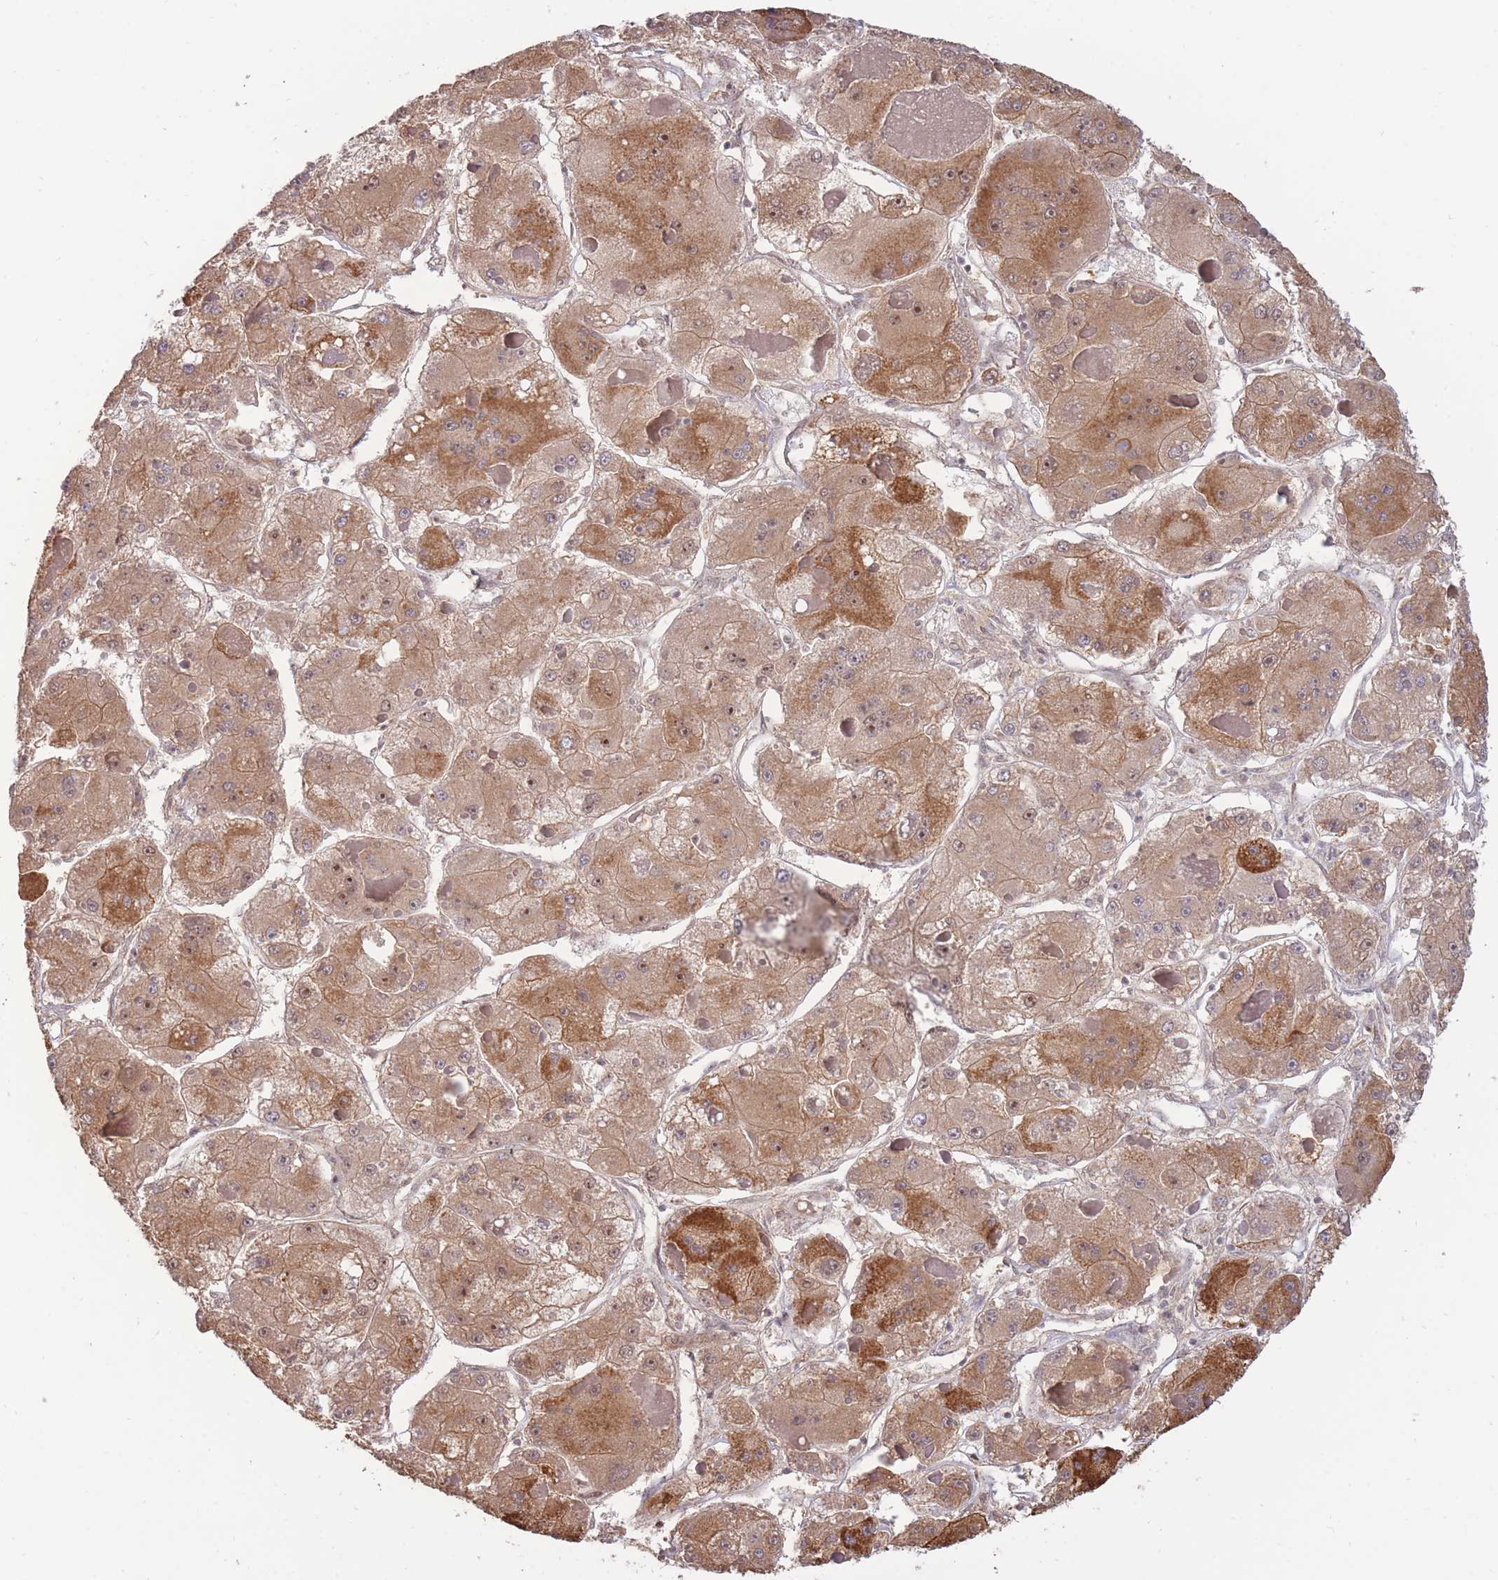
{"staining": {"intensity": "moderate", "quantity": ">75%", "location": "cytoplasmic/membranous,nuclear"}, "tissue": "liver cancer", "cell_type": "Tumor cells", "image_type": "cancer", "snomed": [{"axis": "morphology", "description": "Carcinoma, Hepatocellular, NOS"}, {"axis": "topography", "description": "Liver"}], "caption": "Immunohistochemical staining of human hepatocellular carcinoma (liver) exhibits medium levels of moderate cytoplasmic/membranous and nuclear positivity in approximately >75% of tumor cells.", "gene": "TARBP2", "patient": {"sex": "female", "age": 73}}